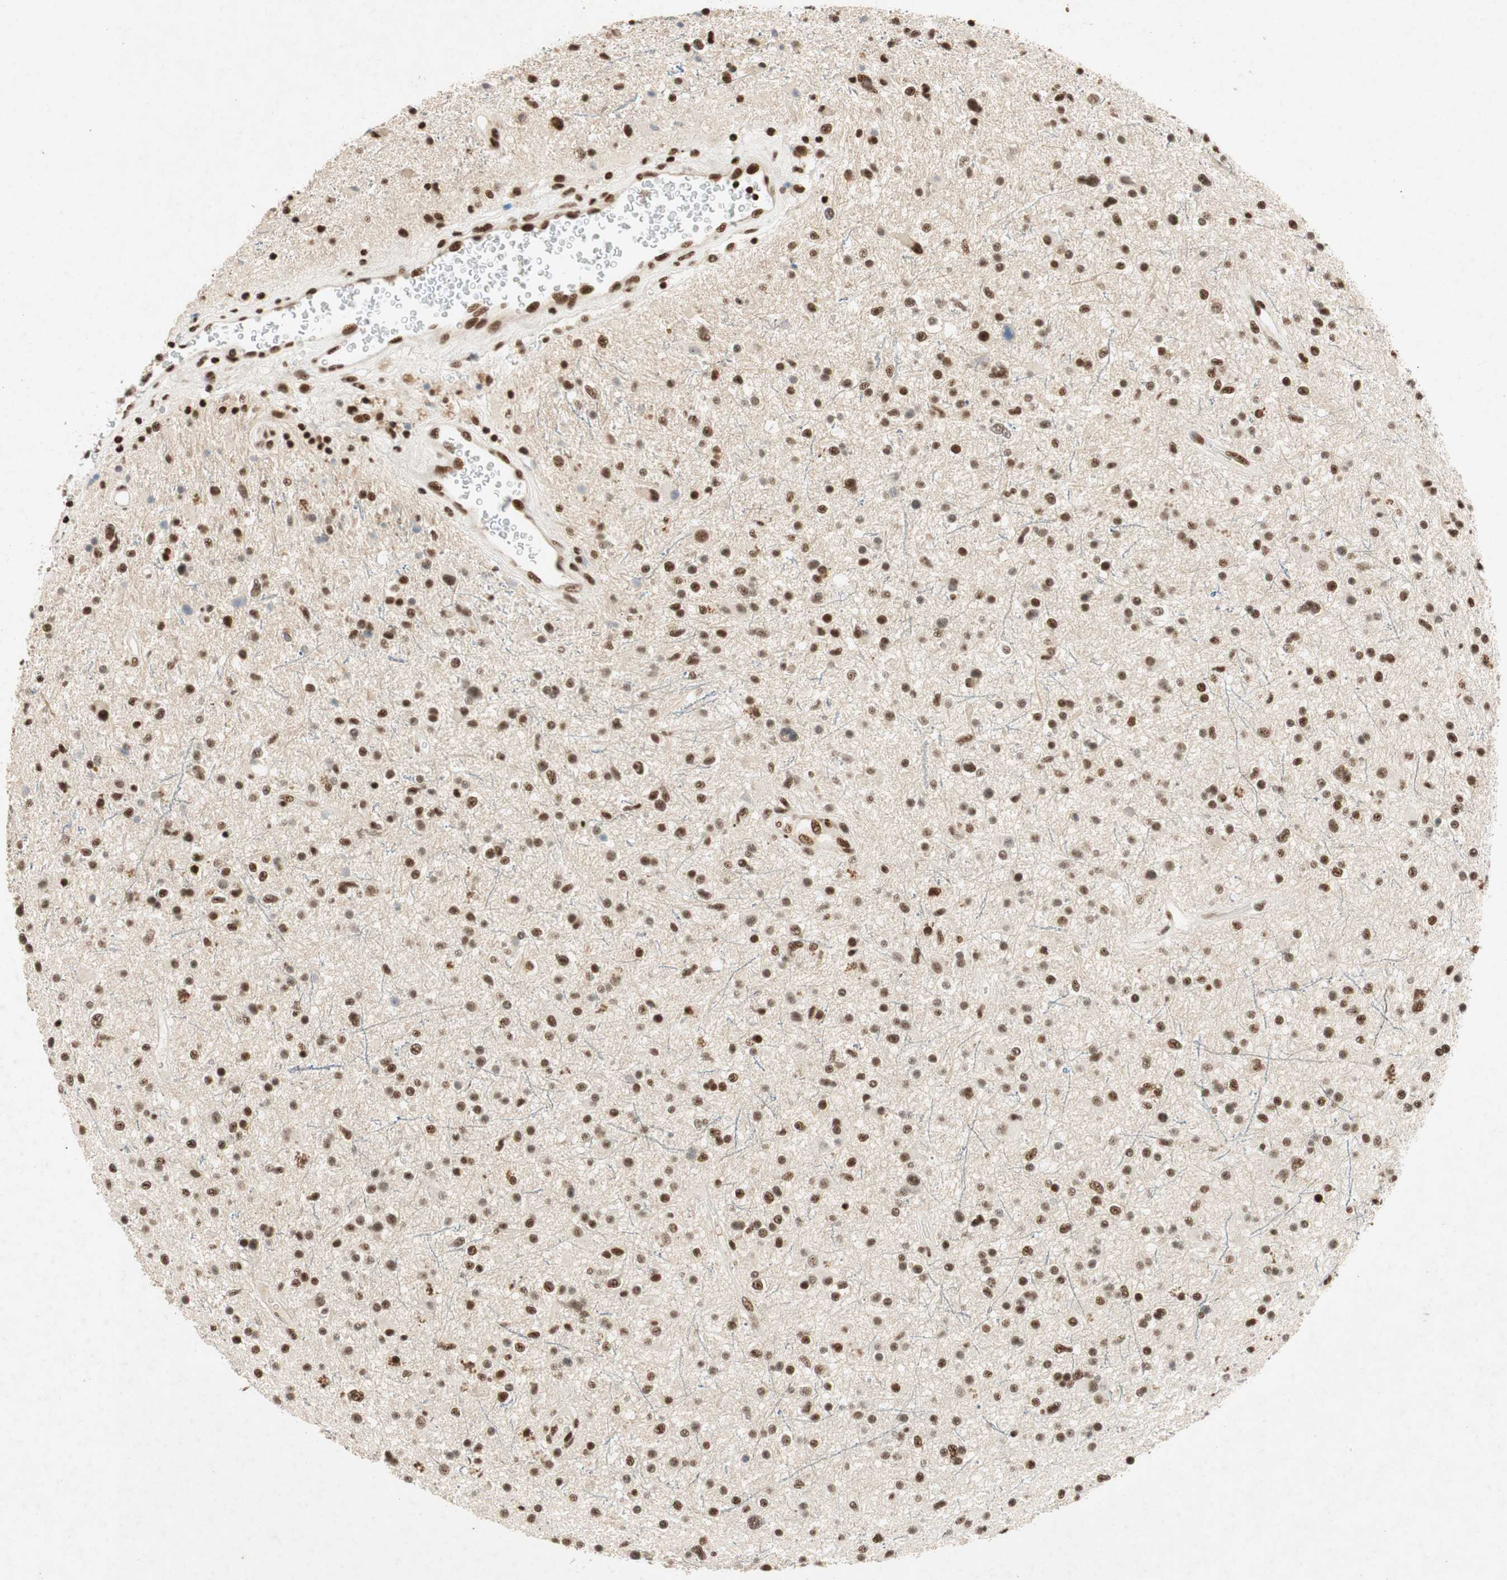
{"staining": {"intensity": "strong", "quantity": ">75%", "location": "nuclear"}, "tissue": "glioma", "cell_type": "Tumor cells", "image_type": "cancer", "snomed": [{"axis": "morphology", "description": "Glioma, malignant, High grade"}, {"axis": "topography", "description": "Brain"}], "caption": "Malignant glioma (high-grade) stained with a brown dye exhibits strong nuclear positive staining in about >75% of tumor cells.", "gene": "NCBP3", "patient": {"sex": "male", "age": 33}}